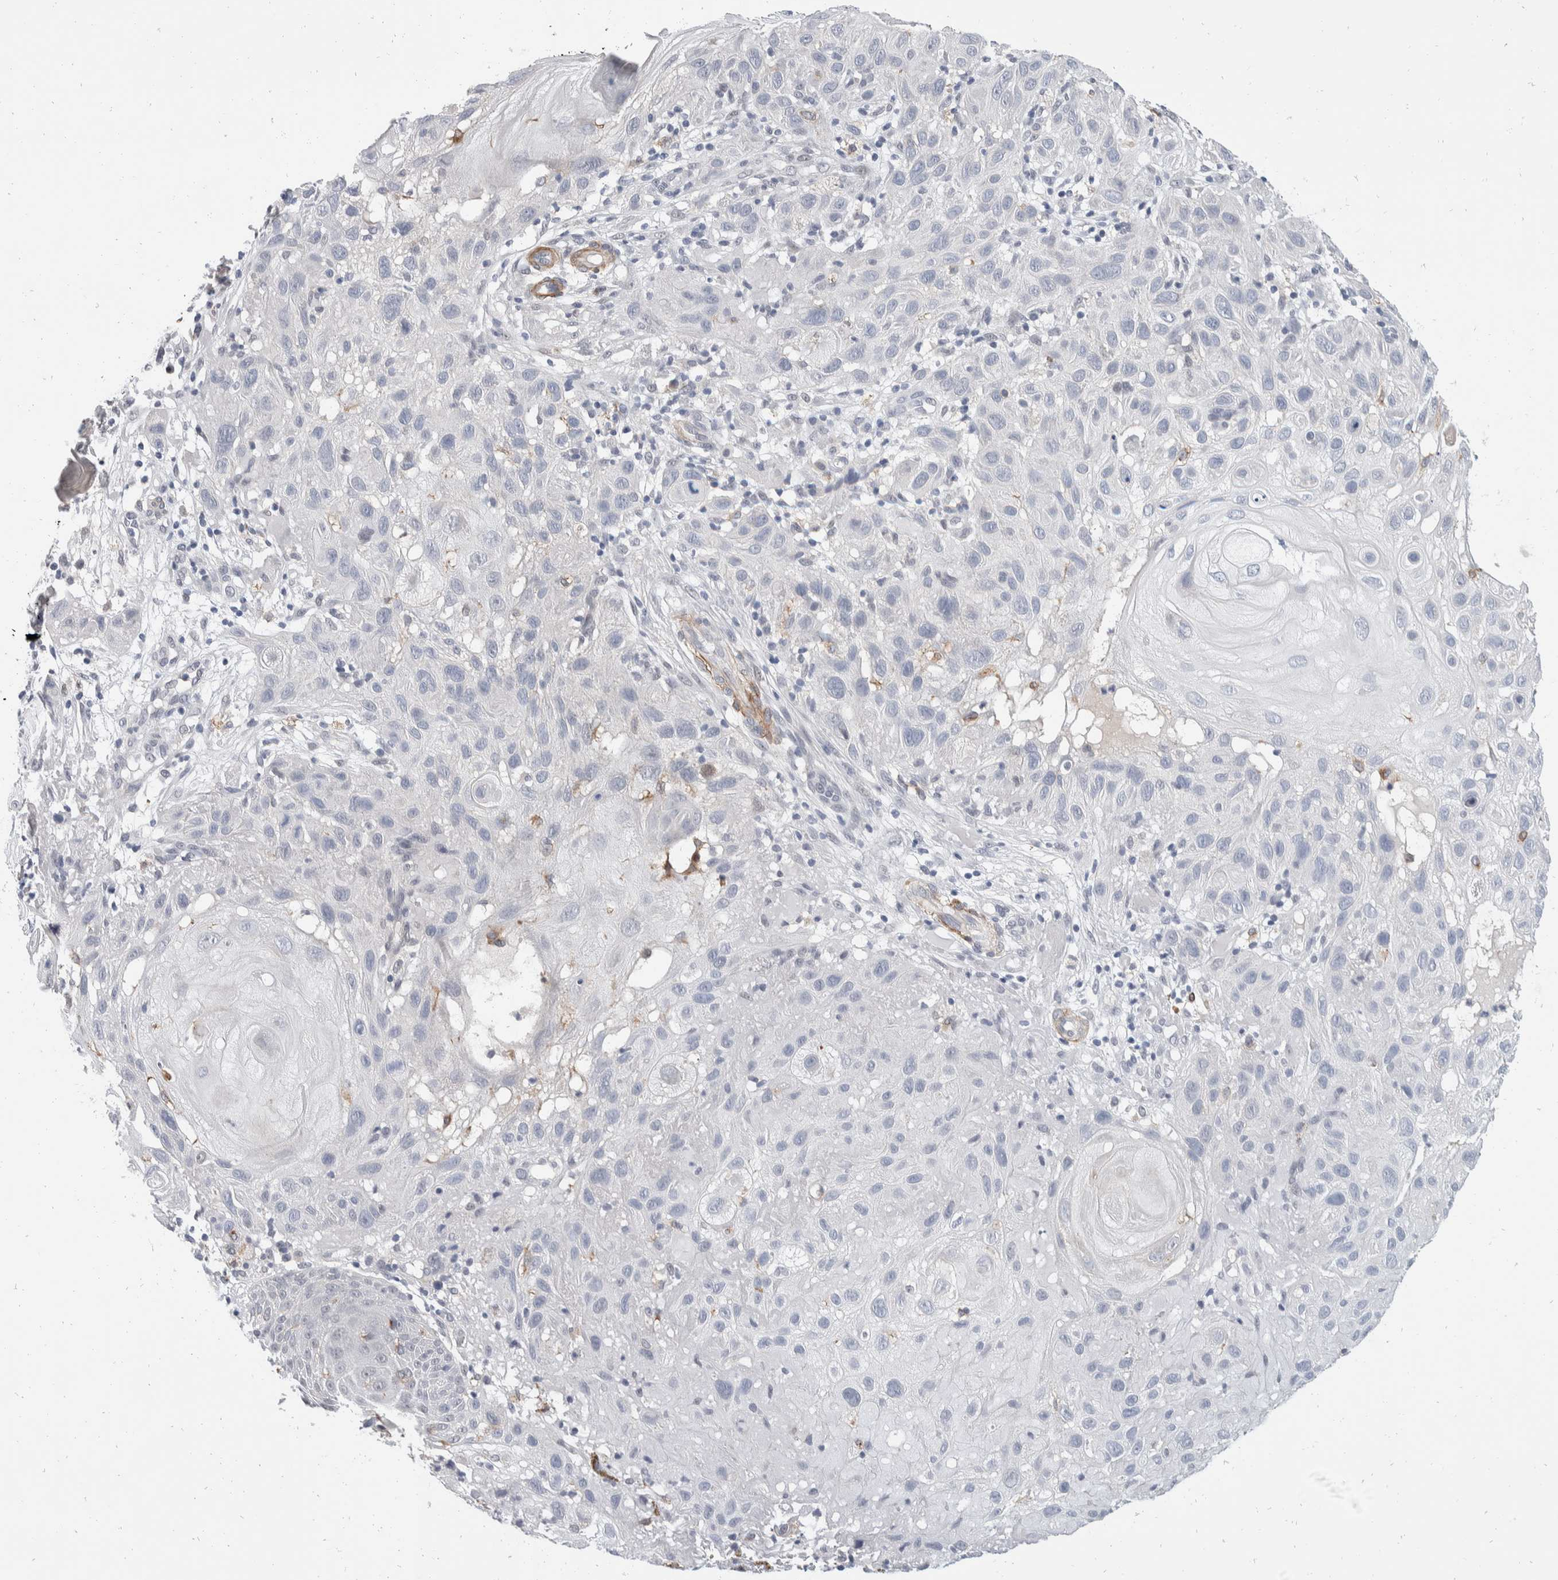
{"staining": {"intensity": "weak", "quantity": "<25%", "location": "cytoplasmic/membranous"}, "tissue": "skin cancer", "cell_type": "Tumor cells", "image_type": "cancer", "snomed": [{"axis": "morphology", "description": "Squamous cell carcinoma, NOS"}, {"axis": "topography", "description": "Skin"}], "caption": "This micrograph is of skin squamous cell carcinoma stained with immunohistochemistry (IHC) to label a protein in brown with the nuclei are counter-stained blue. There is no staining in tumor cells.", "gene": "CATSPERD", "patient": {"sex": "female", "age": 96}}